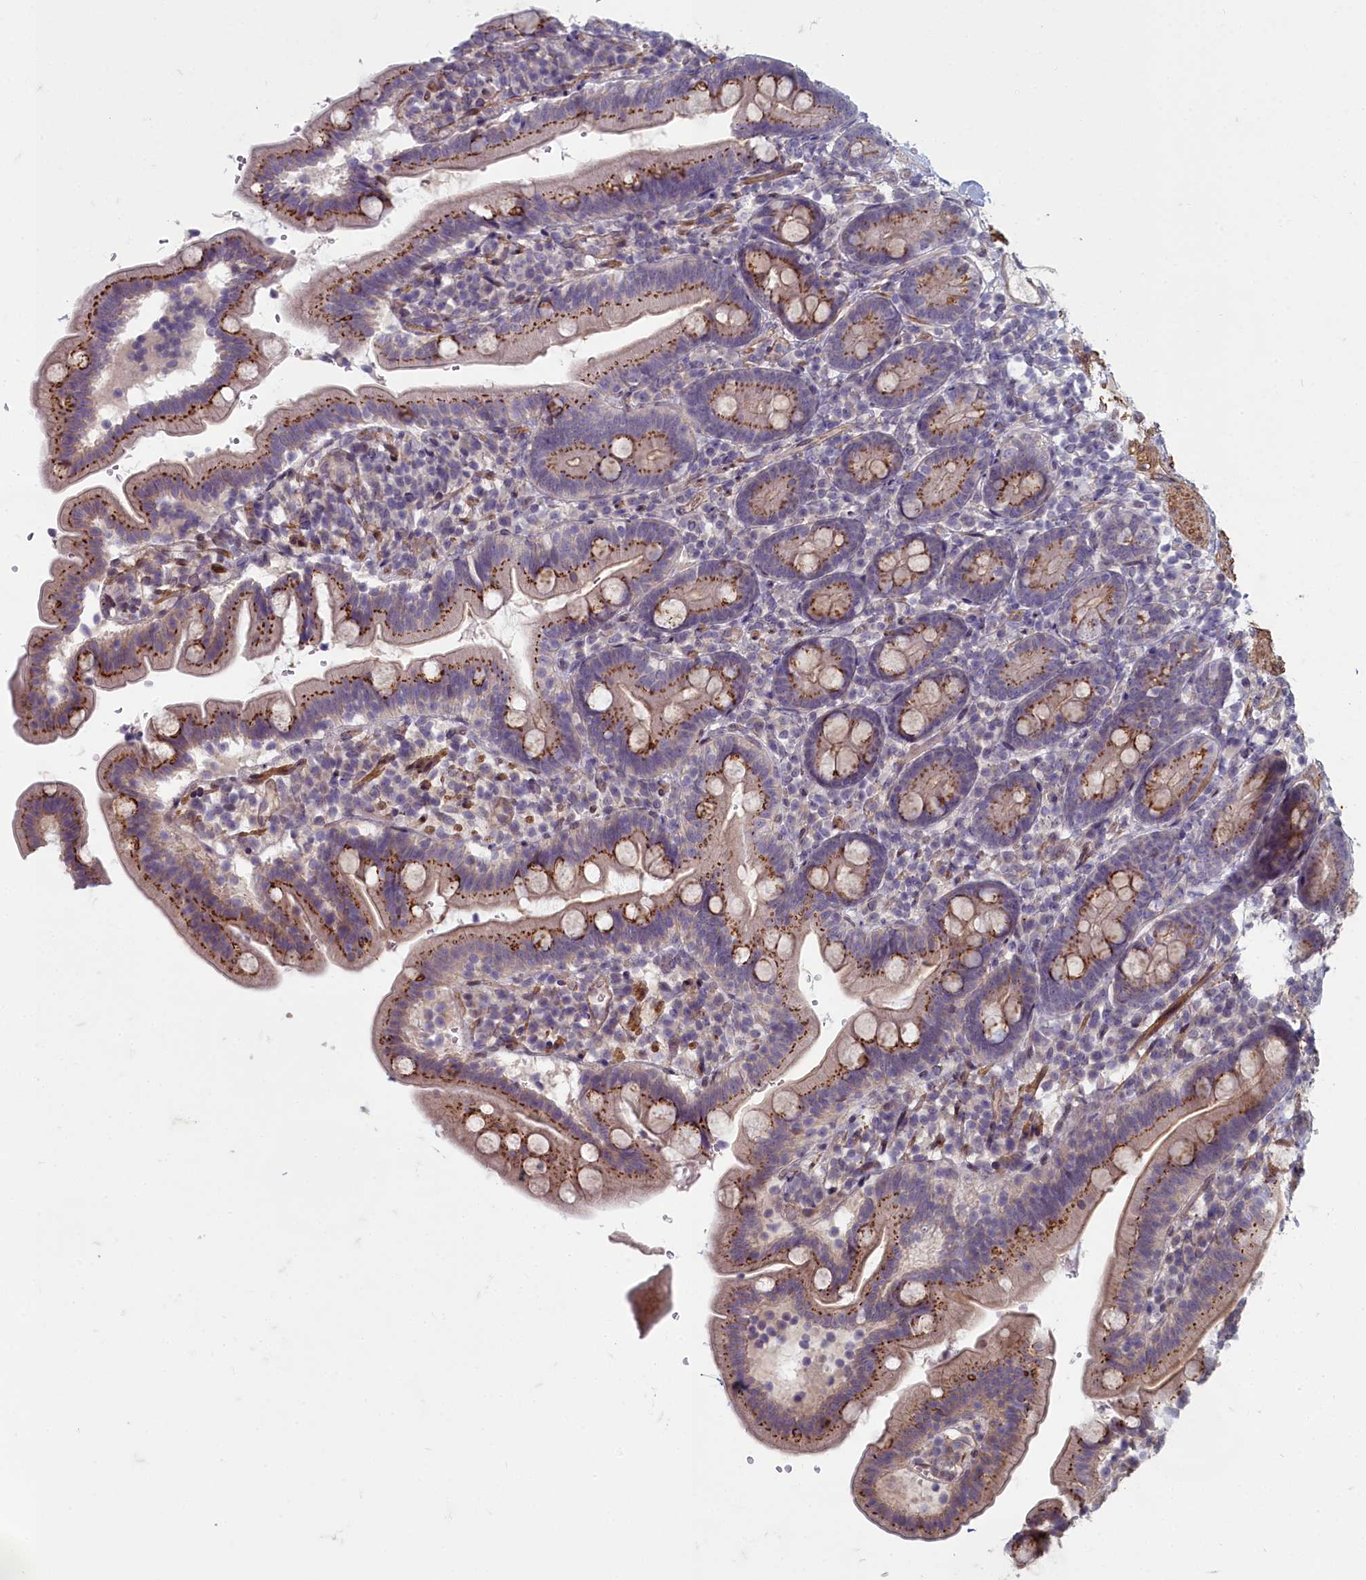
{"staining": {"intensity": "moderate", "quantity": ">75%", "location": "cytoplasmic/membranous"}, "tissue": "duodenum", "cell_type": "Glandular cells", "image_type": "normal", "snomed": [{"axis": "morphology", "description": "Normal tissue, NOS"}, {"axis": "topography", "description": "Duodenum"}], "caption": "Immunohistochemistry (DAB (3,3'-diaminobenzidine)) staining of benign duodenum exhibits moderate cytoplasmic/membranous protein expression in approximately >75% of glandular cells. Nuclei are stained in blue.", "gene": "ZNF626", "patient": {"sex": "female", "age": 67}}